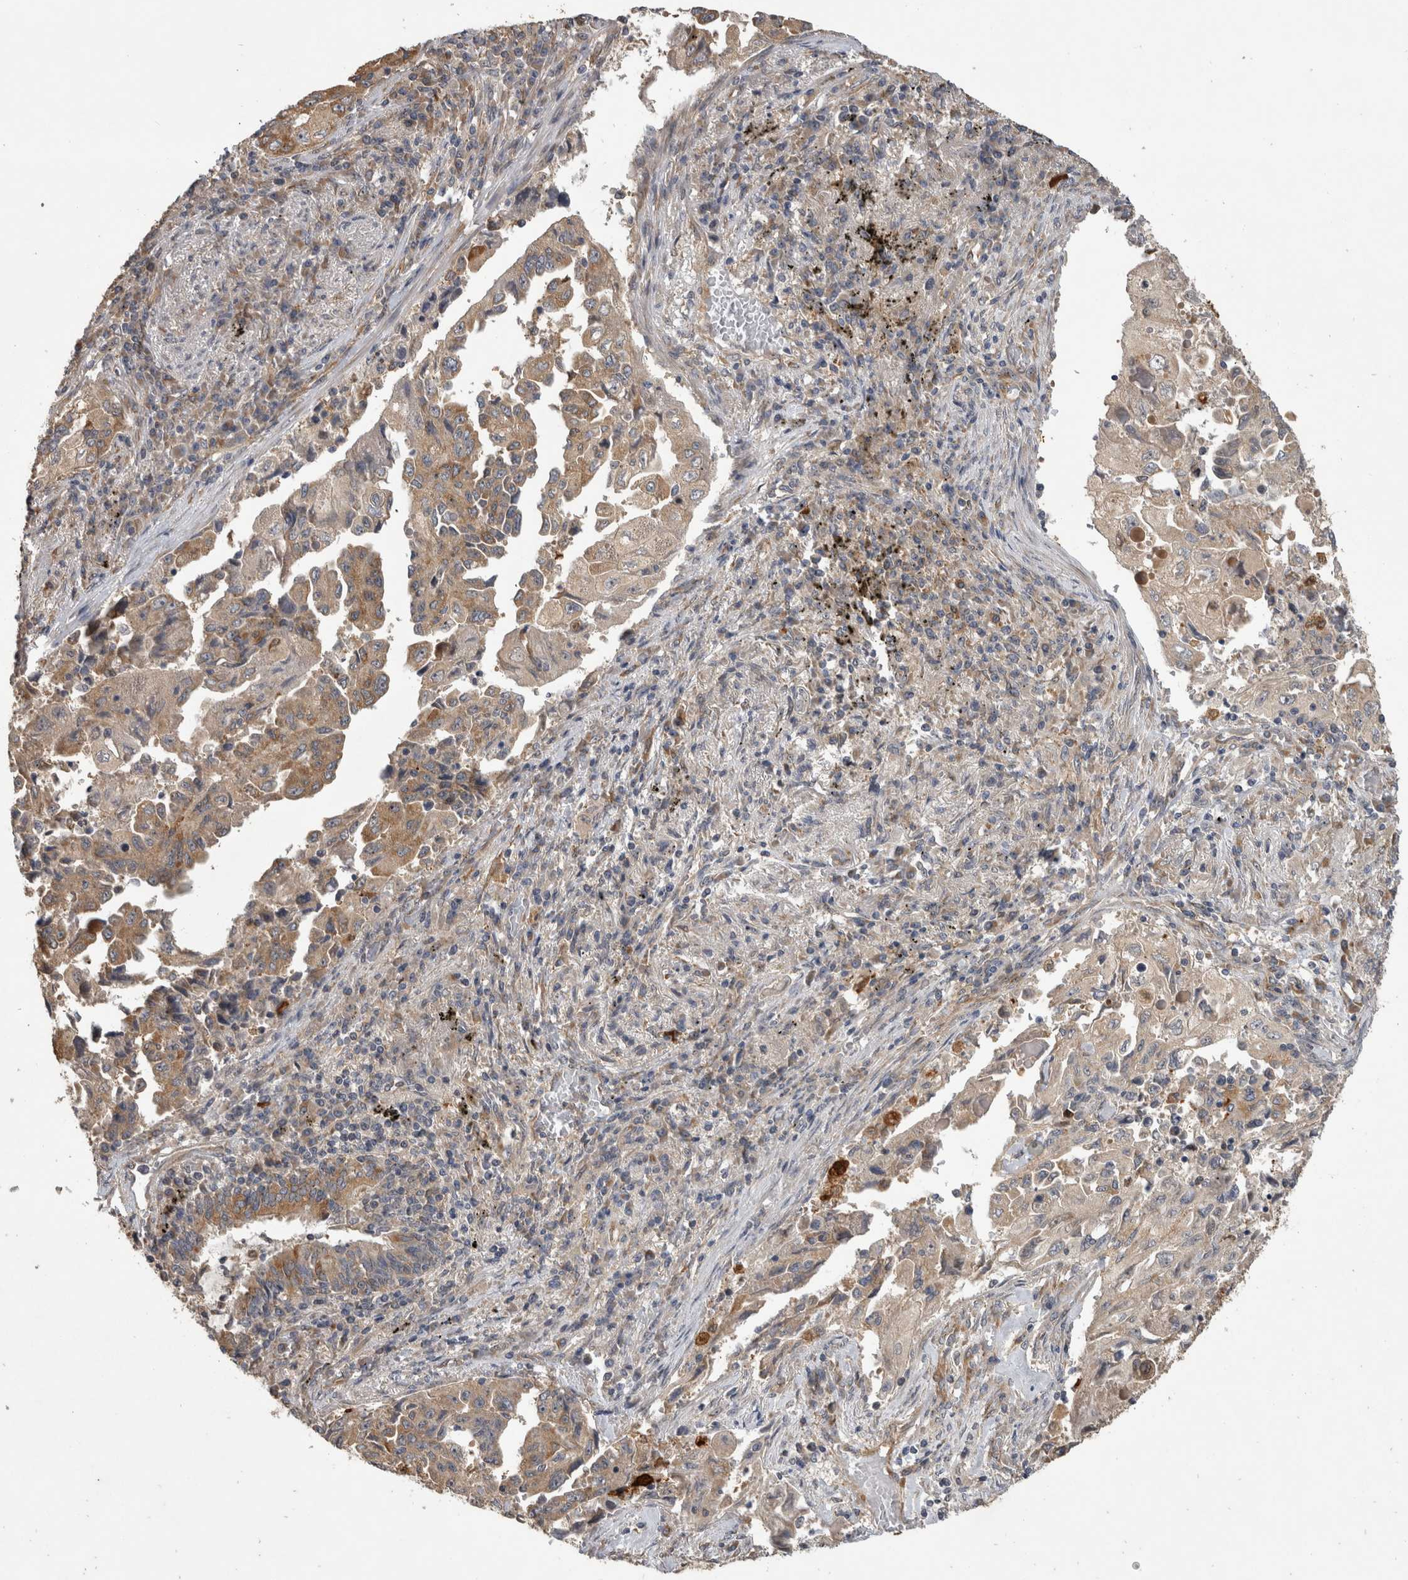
{"staining": {"intensity": "moderate", "quantity": "25%-75%", "location": "cytoplasmic/membranous"}, "tissue": "lung cancer", "cell_type": "Tumor cells", "image_type": "cancer", "snomed": [{"axis": "morphology", "description": "Adenocarcinoma, NOS"}, {"axis": "topography", "description": "Lung"}], "caption": "Lung cancer was stained to show a protein in brown. There is medium levels of moderate cytoplasmic/membranous positivity in about 25%-75% of tumor cells.", "gene": "ATXN2", "patient": {"sex": "female", "age": 51}}